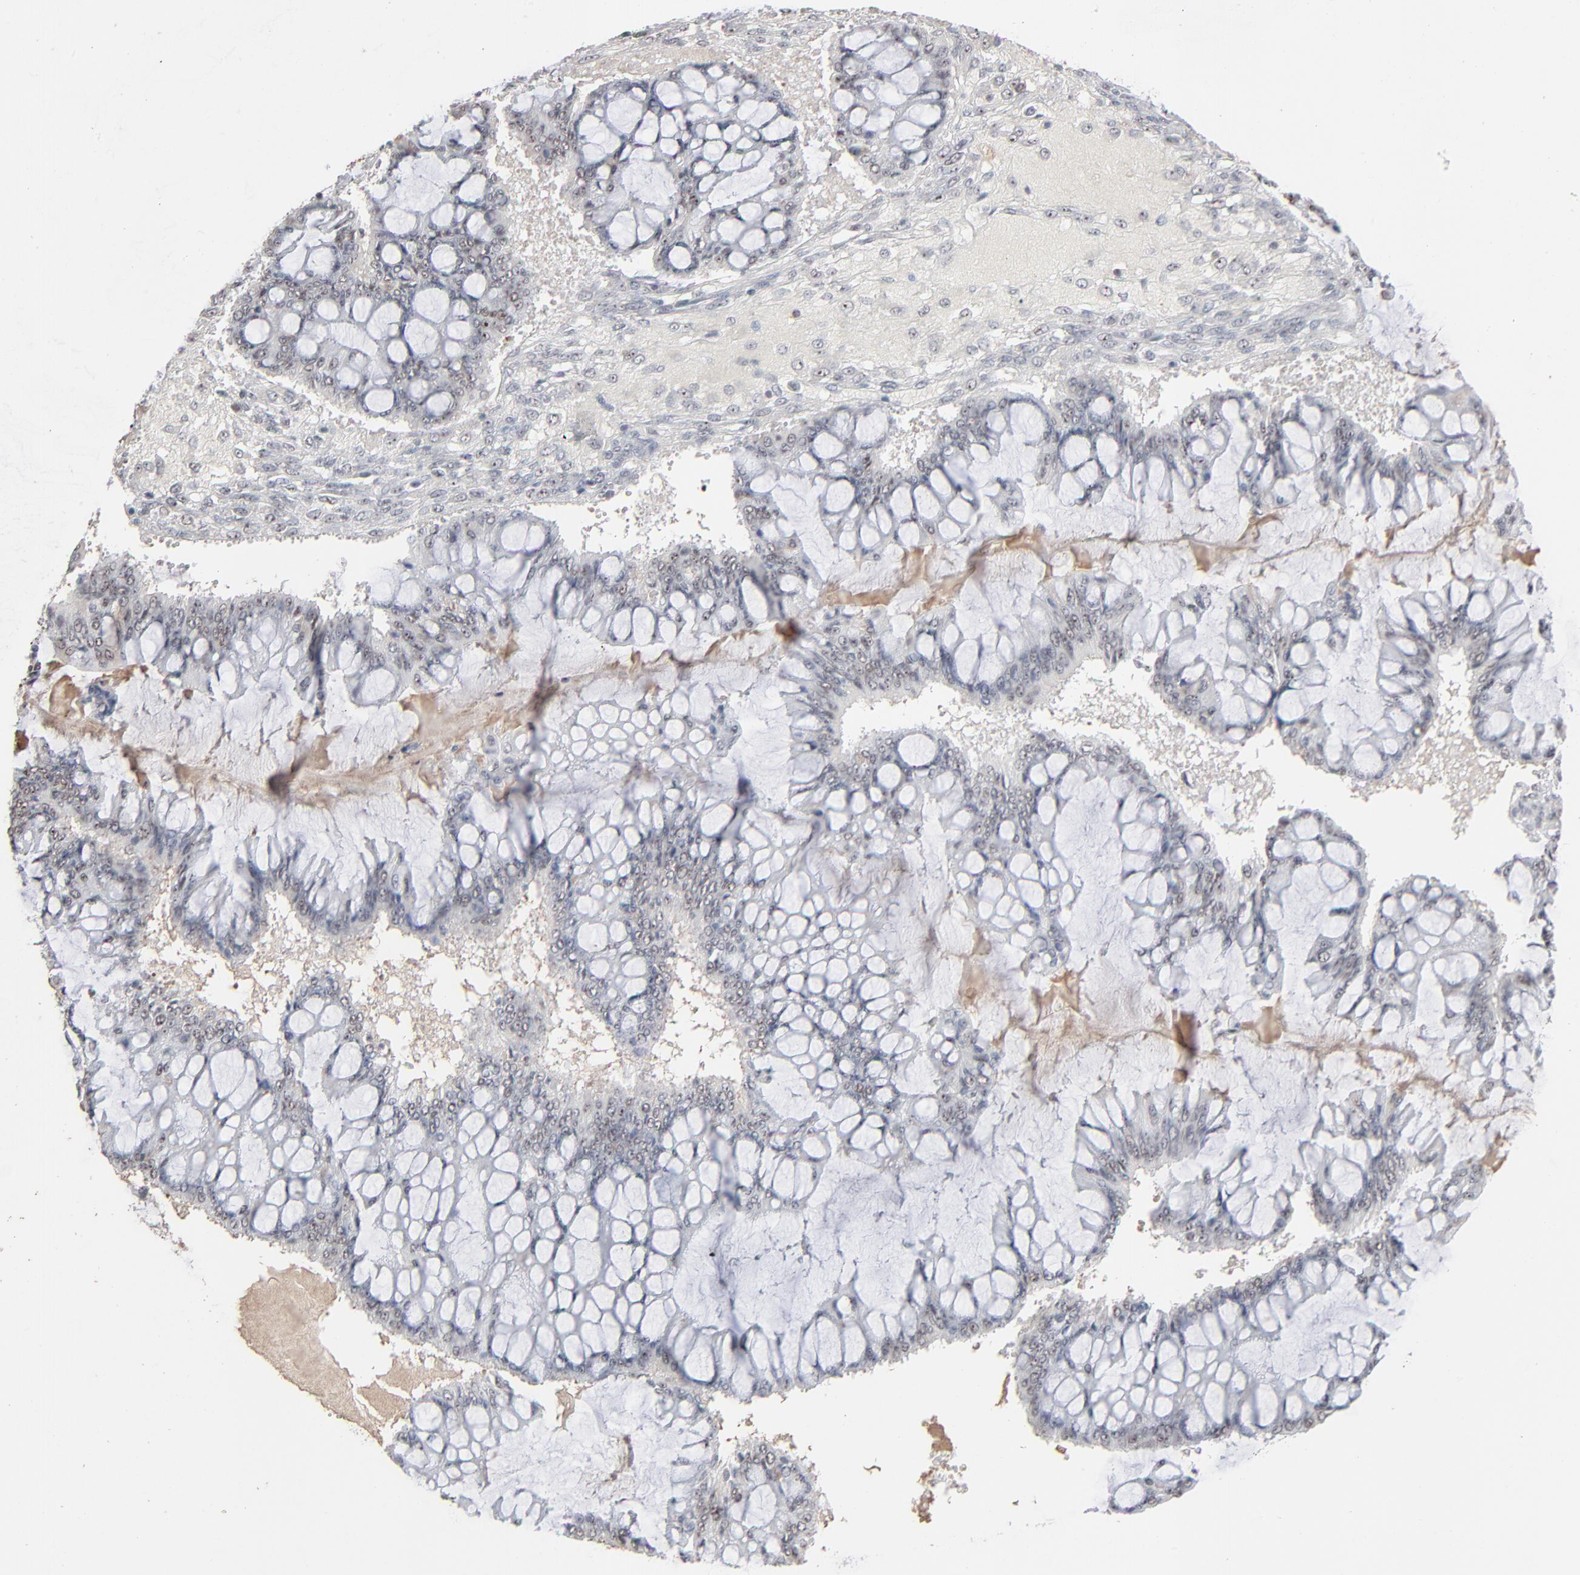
{"staining": {"intensity": "weak", "quantity": "<25%", "location": "nuclear"}, "tissue": "ovarian cancer", "cell_type": "Tumor cells", "image_type": "cancer", "snomed": [{"axis": "morphology", "description": "Cystadenocarcinoma, mucinous, NOS"}, {"axis": "topography", "description": "Ovary"}], "caption": "This is an immunohistochemistry (IHC) image of ovarian mucinous cystadenocarcinoma. There is no staining in tumor cells.", "gene": "MPHOSPH6", "patient": {"sex": "female", "age": 73}}